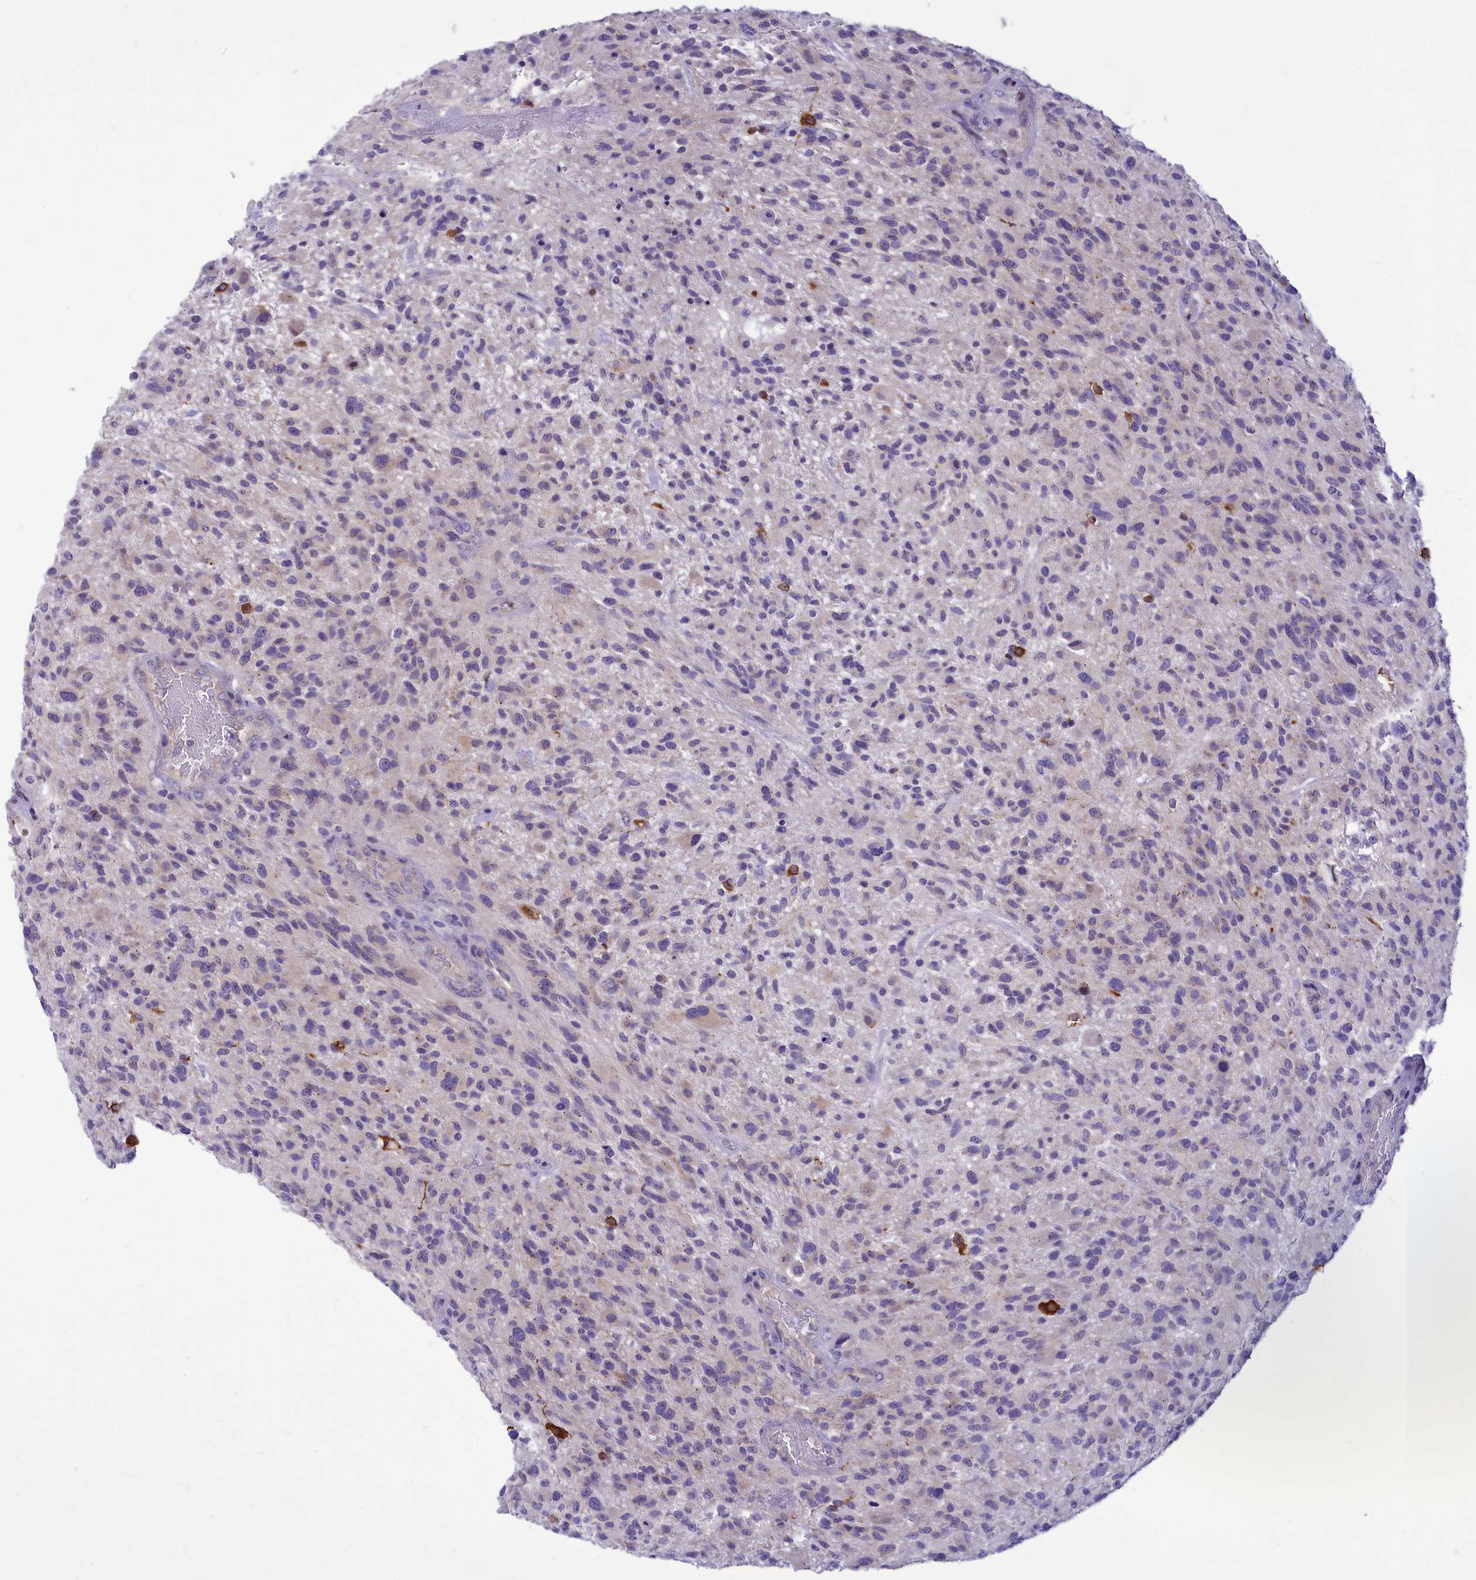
{"staining": {"intensity": "negative", "quantity": "none", "location": "none"}, "tissue": "glioma", "cell_type": "Tumor cells", "image_type": "cancer", "snomed": [{"axis": "morphology", "description": "Glioma, malignant, High grade"}, {"axis": "topography", "description": "Brain"}], "caption": "IHC micrograph of neoplastic tissue: human malignant high-grade glioma stained with DAB (3,3'-diaminobenzidine) shows no significant protein staining in tumor cells. (Brightfield microscopy of DAB IHC at high magnification).", "gene": "DCAF16", "patient": {"sex": "male", "age": 47}}